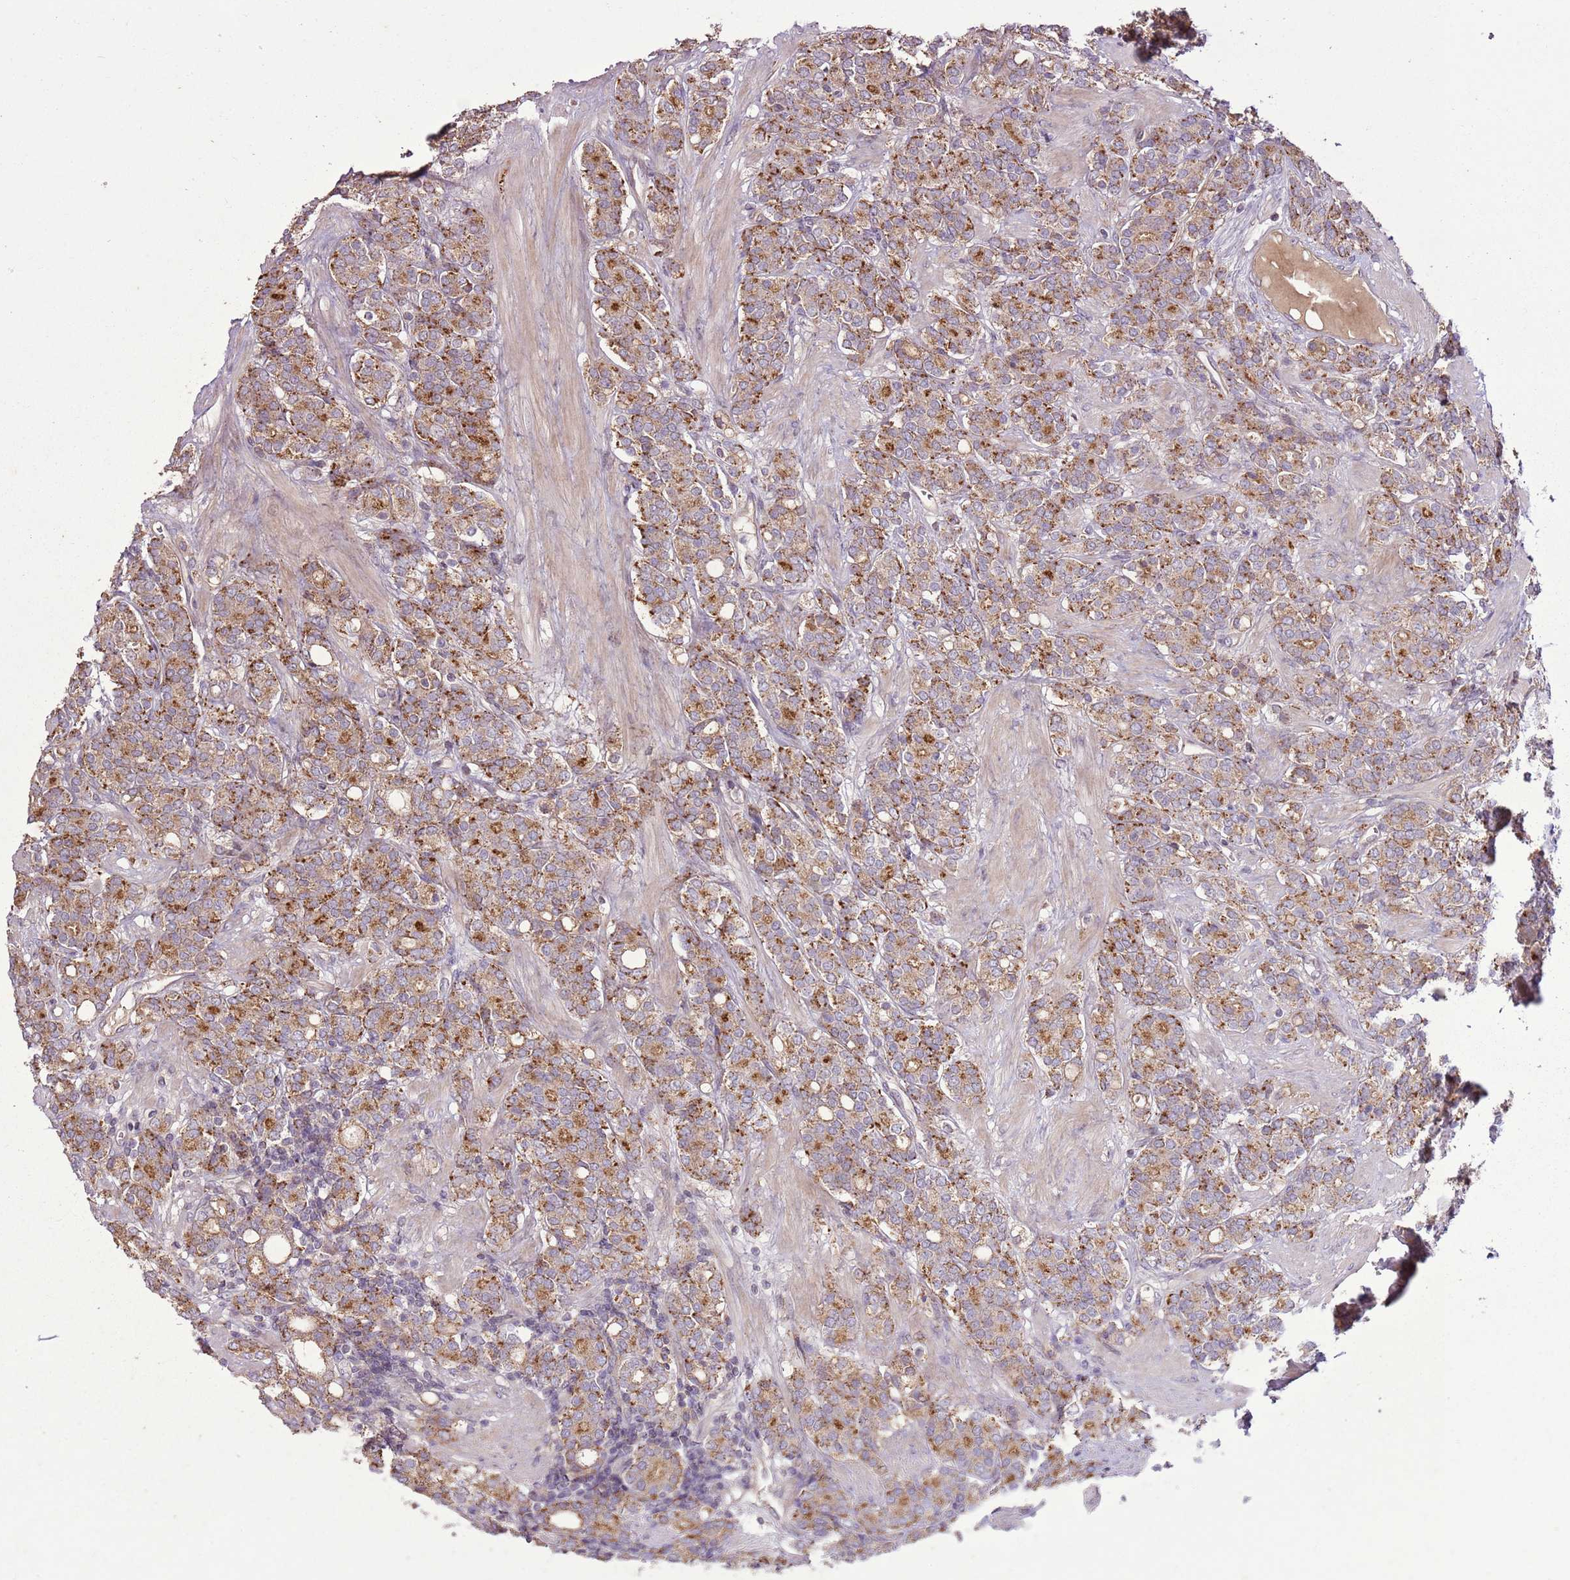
{"staining": {"intensity": "moderate", "quantity": ">75%", "location": "cytoplasmic/membranous"}, "tissue": "prostate cancer", "cell_type": "Tumor cells", "image_type": "cancer", "snomed": [{"axis": "morphology", "description": "Adenocarcinoma, High grade"}, {"axis": "topography", "description": "Prostate"}], "caption": "This micrograph exhibits immunohistochemistry staining of human high-grade adenocarcinoma (prostate), with medium moderate cytoplasmic/membranous staining in approximately >75% of tumor cells.", "gene": "ANKRD24", "patient": {"sex": "male", "age": 62}}